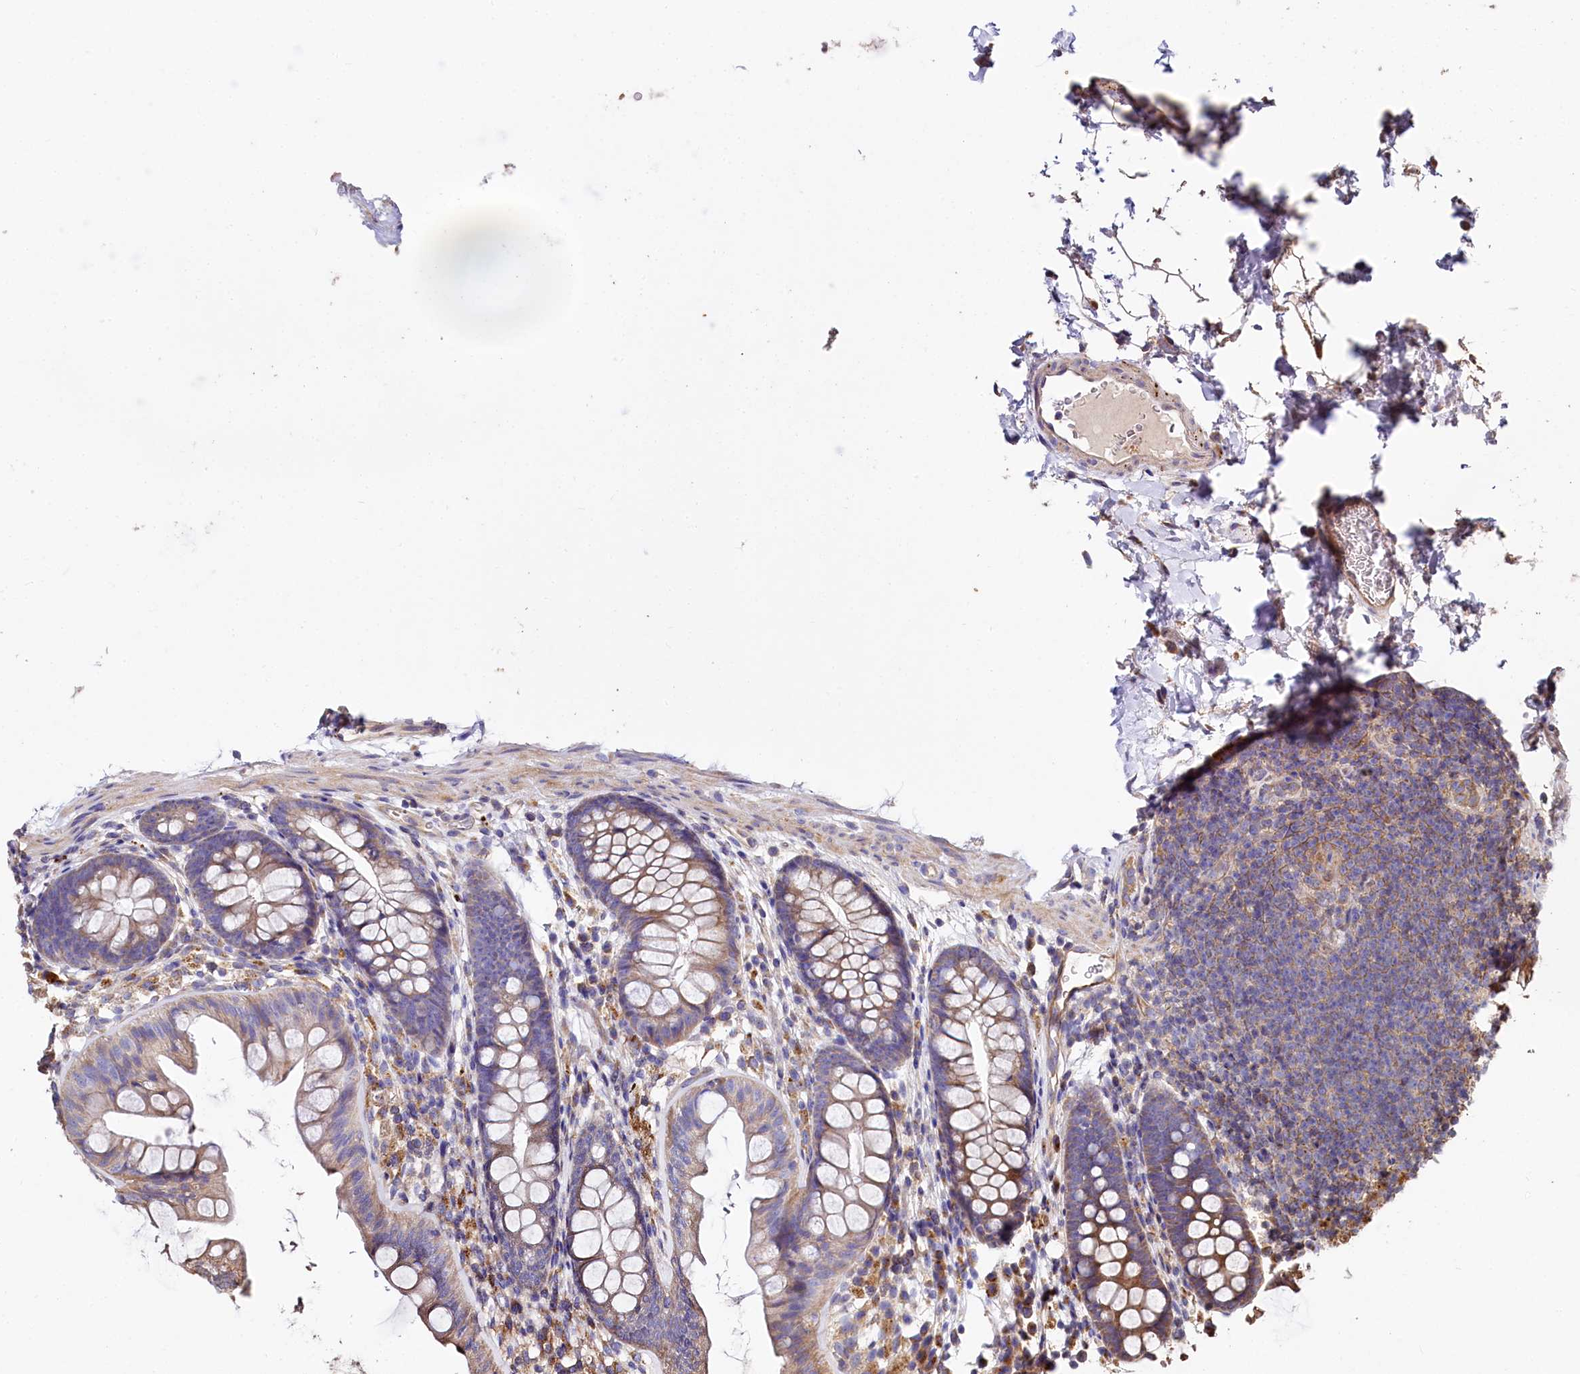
{"staining": {"intensity": "moderate", "quantity": ">75%", "location": "cytoplasmic/membranous"}, "tissue": "colon", "cell_type": "Endothelial cells", "image_type": "normal", "snomed": [{"axis": "morphology", "description": "Normal tissue, NOS"}, {"axis": "topography", "description": "Colon"}], "caption": "Protein staining of benign colon demonstrates moderate cytoplasmic/membranous positivity in approximately >75% of endothelial cells.", "gene": "SPRYD3", "patient": {"sex": "female", "age": 62}}